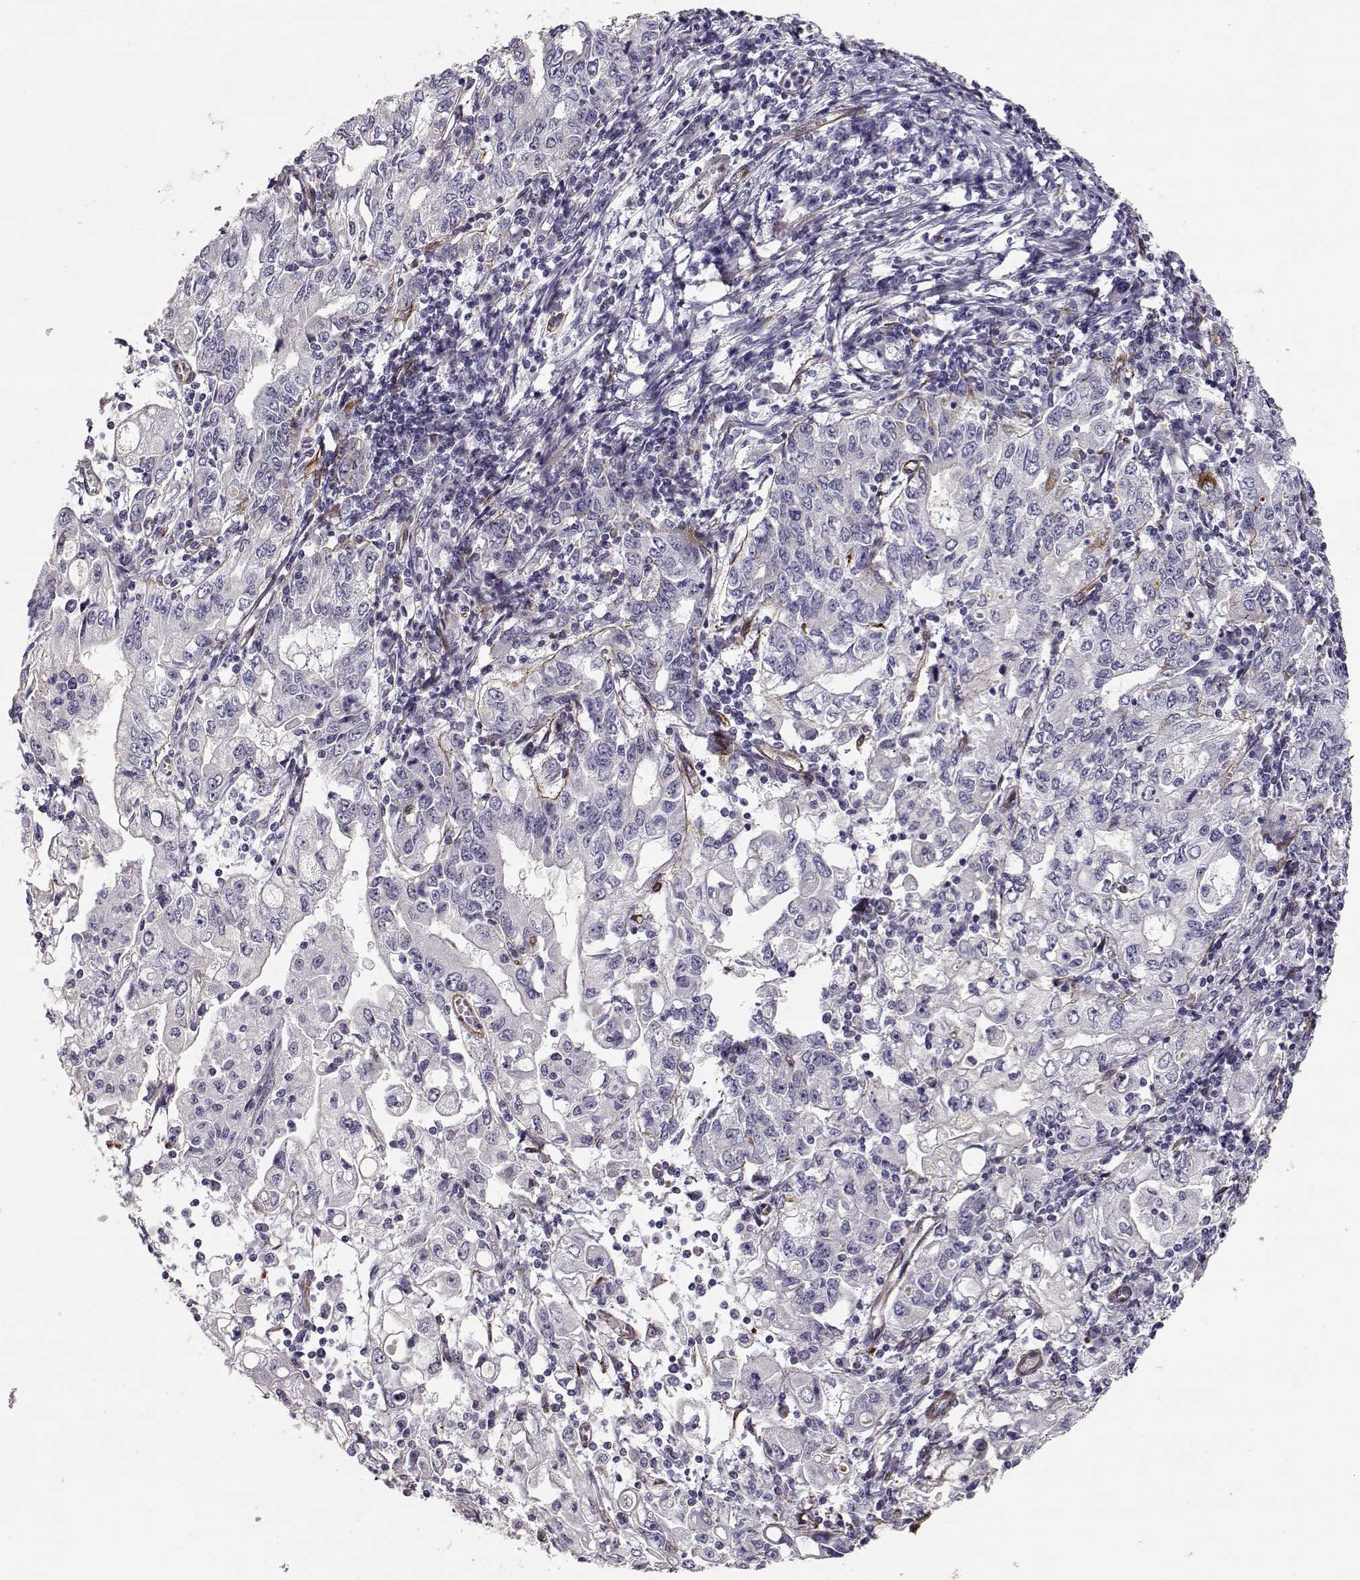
{"staining": {"intensity": "negative", "quantity": "none", "location": "none"}, "tissue": "stomach cancer", "cell_type": "Tumor cells", "image_type": "cancer", "snomed": [{"axis": "morphology", "description": "Adenocarcinoma, NOS"}, {"axis": "topography", "description": "Stomach, lower"}], "caption": "Immunohistochemistry (IHC) photomicrograph of neoplastic tissue: stomach adenocarcinoma stained with DAB (3,3'-diaminobenzidine) exhibits no significant protein staining in tumor cells.", "gene": "LAMC1", "patient": {"sex": "female", "age": 72}}